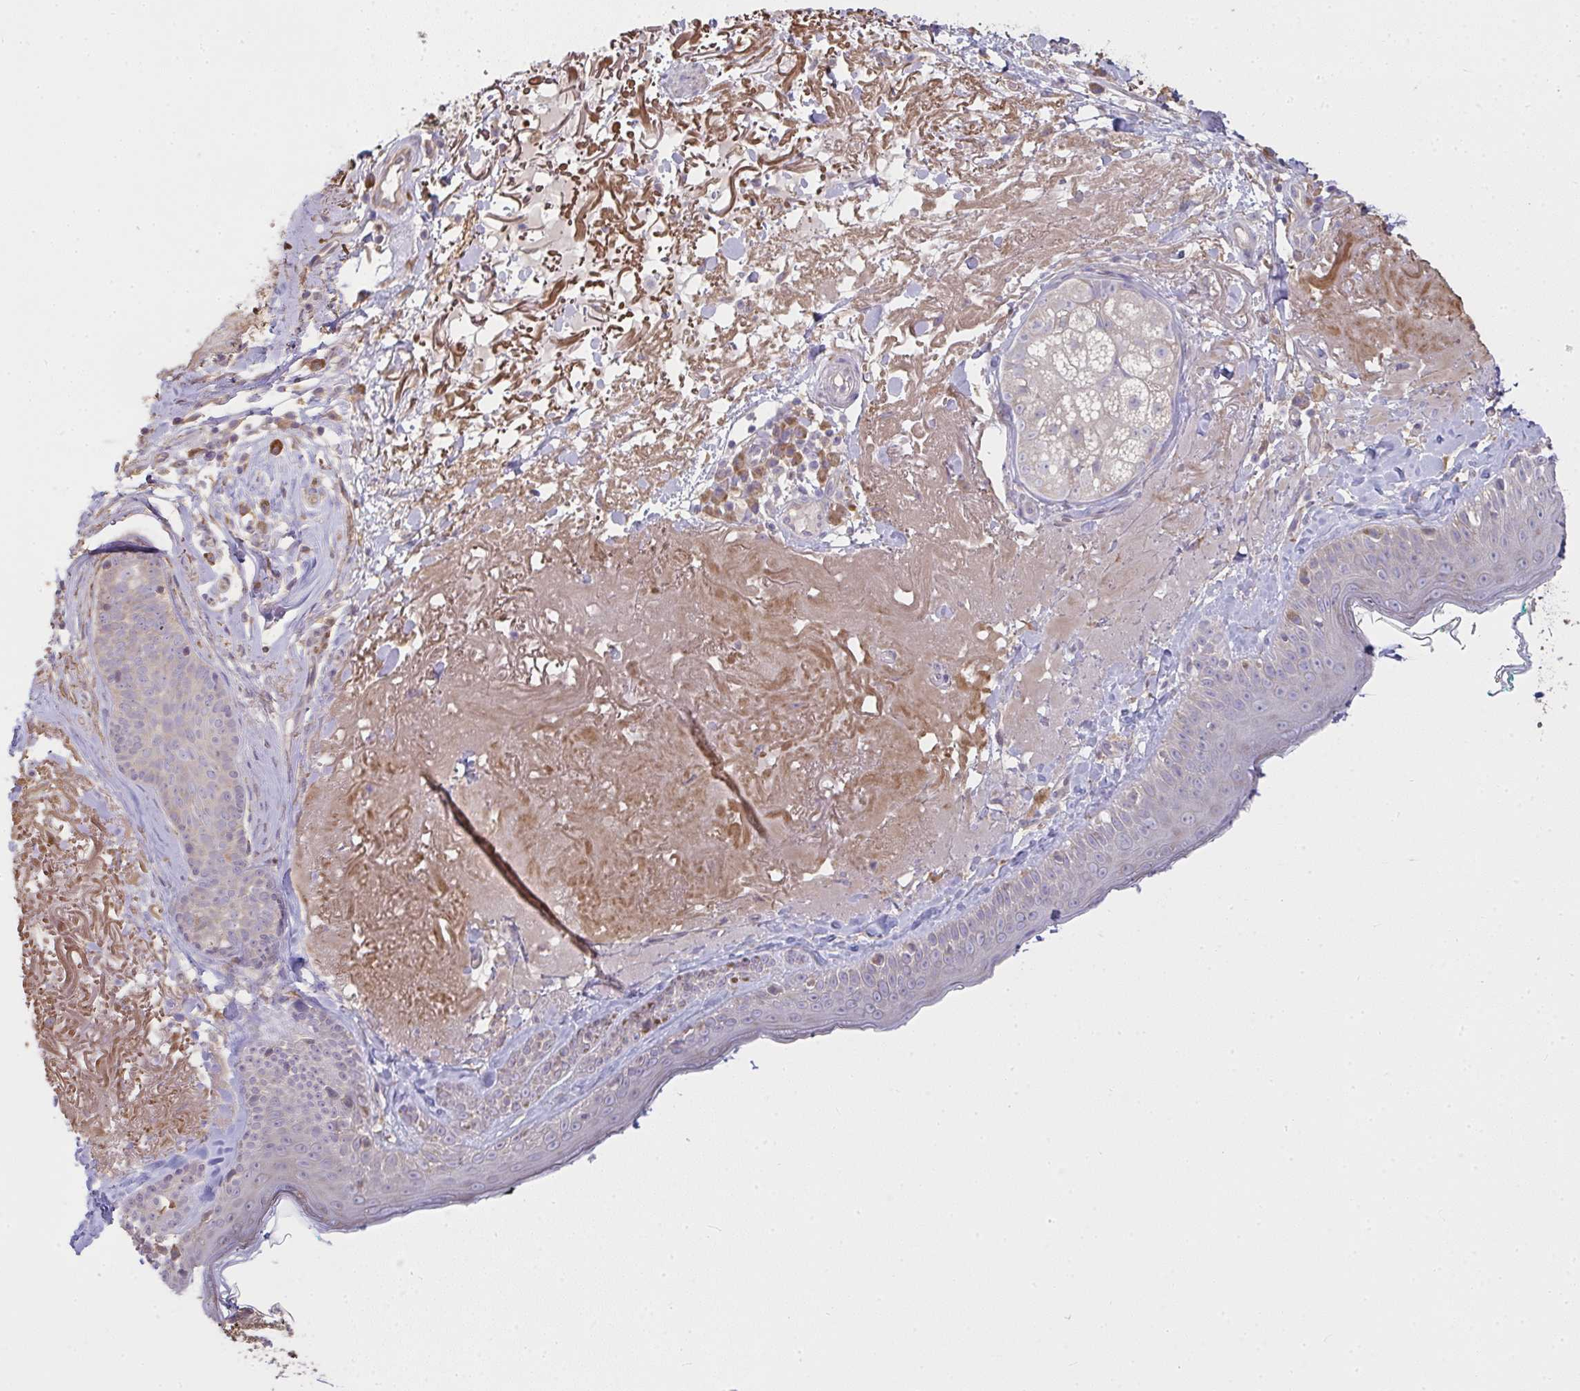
{"staining": {"intensity": "negative", "quantity": "none", "location": "none"}, "tissue": "skin", "cell_type": "Fibroblasts", "image_type": "normal", "snomed": [{"axis": "morphology", "description": "Normal tissue, NOS"}, {"axis": "topography", "description": "Skin"}], "caption": "Immunohistochemistry of normal skin demonstrates no positivity in fibroblasts. Brightfield microscopy of immunohistochemistry stained with DAB (brown) and hematoxylin (blue), captured at high magnification.", "gene": "BRINP3", "patient": {"sex": "male", "age": 73}}